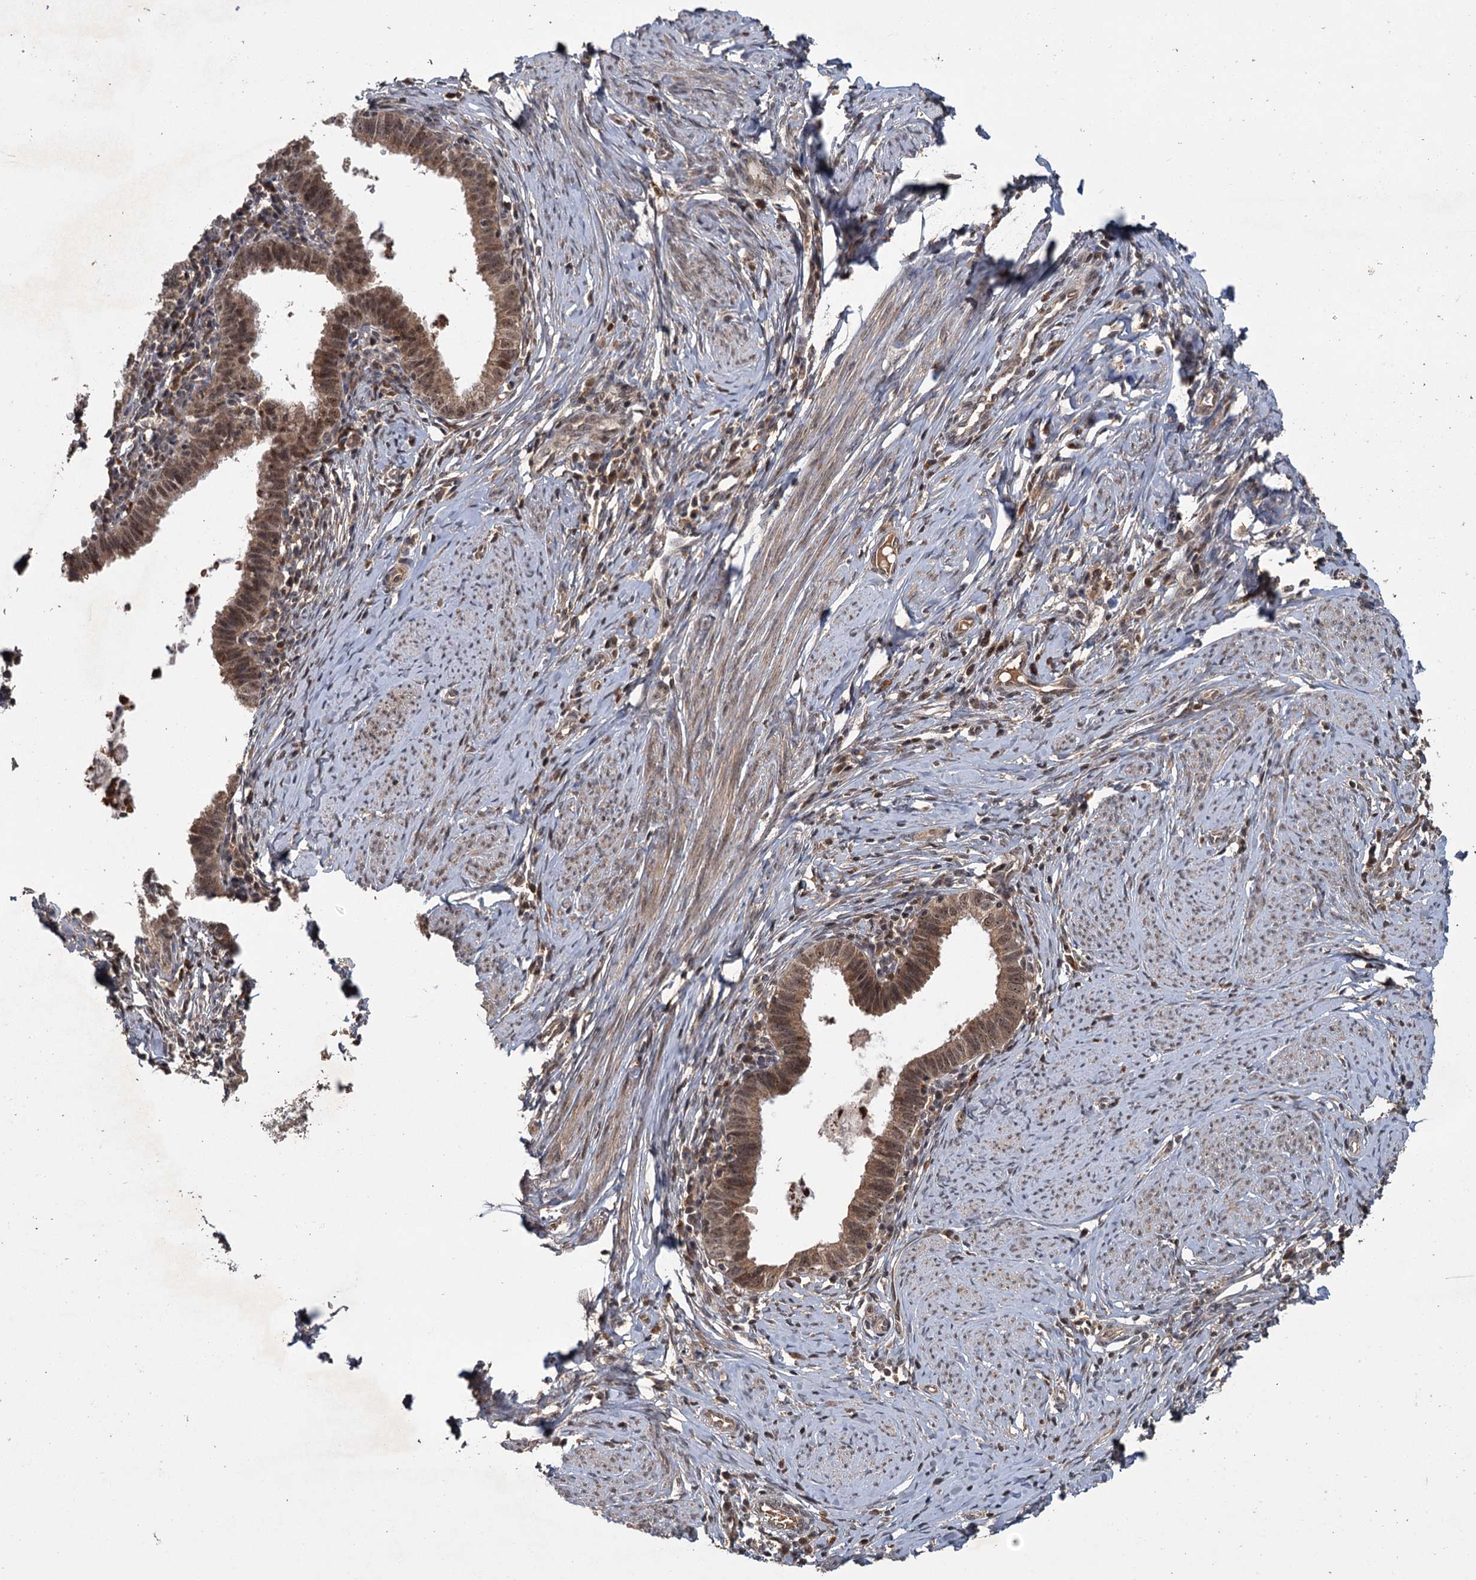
{"staining": {"intensity": "moderate", "quantity": ">75%", "location": "cytoplasmic/membranous,nuclear"}, "tissue": "cervical cancer", "cell_type": "Tumor cells", "image_type": "cancer", "snomed": [{"axis": "morphology", "description": "Adenocarcinoma, NOS"}, {"axis": "topography", "description": "Cervix"}], "caption": "The histopathology image reveals staining of cervical adenocarcinoma, revealing moderate cytoplasmic/membranous and nuclear protein positivity (brown color) within tumor cells.", "gene": "KANSL2", "patient": {"sex": "female", "age": 36}}